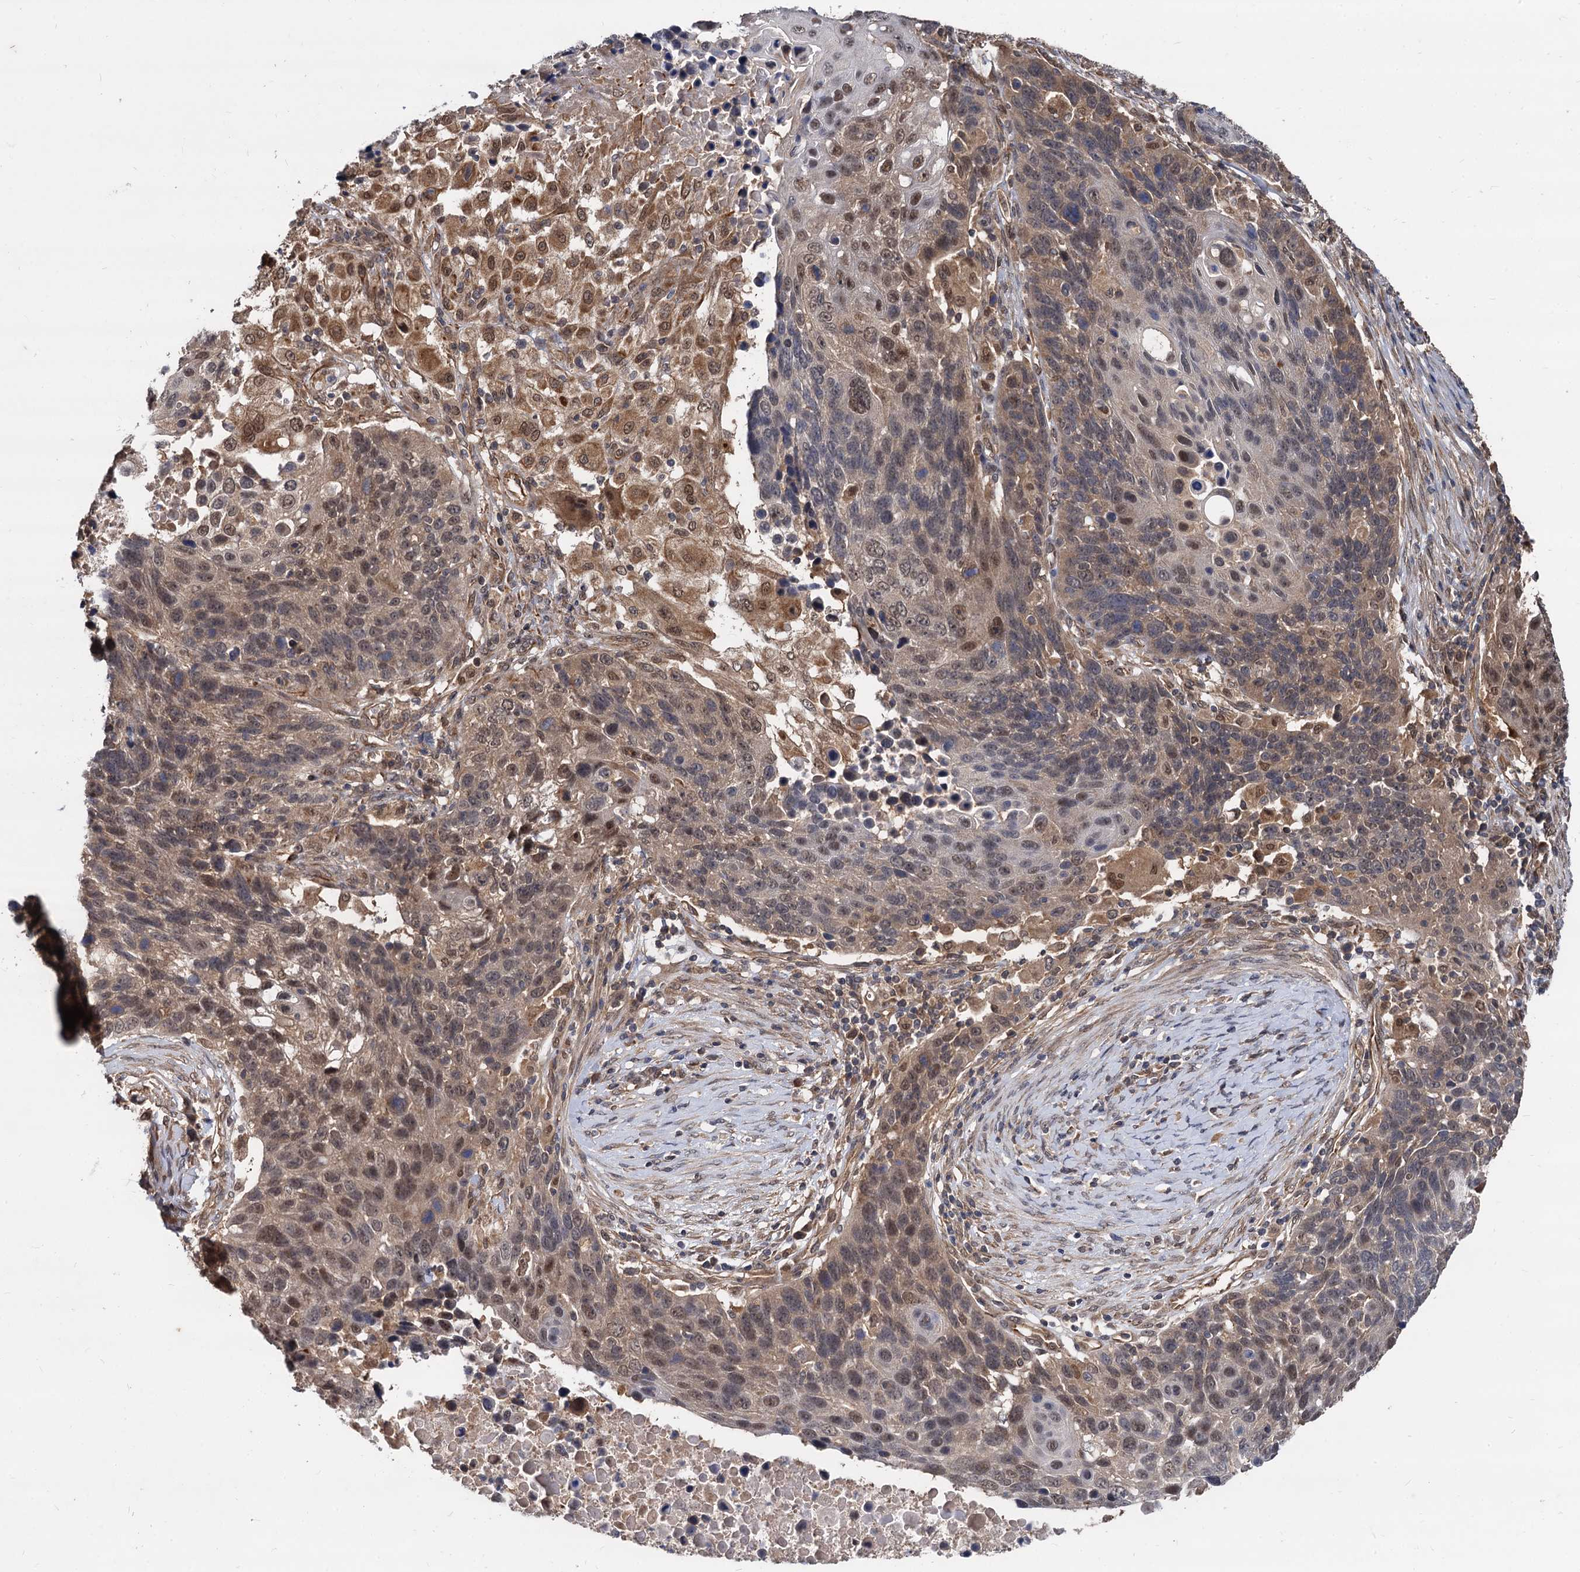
{"staining": {"intensity": "moderate", "quantity": ">75%", "location": "cytoplasmic/membranous,nuclear"}, "tissue": "lung cancer", "cell_type": "Tumor cells", "image_type": "cancer", "snomed": [{"axis": "morphology", "description": "Normal tissue, NOS"}, {"axis": "morphology", "description": "Squamous cell carcinoma, NOS"}, {"axis": "topography", "description": "Lymph node"}, {"axis": "topography", "description": "Lung"}], "caption": "Tumor cells demonstrate moderate cytoplasmic/membranous and nuclear staining in approximately >75% of cells in squamous cell carcinoma (lung).", "gene": "PSMD4", "patient": {"sex": "male", "age": 66}}